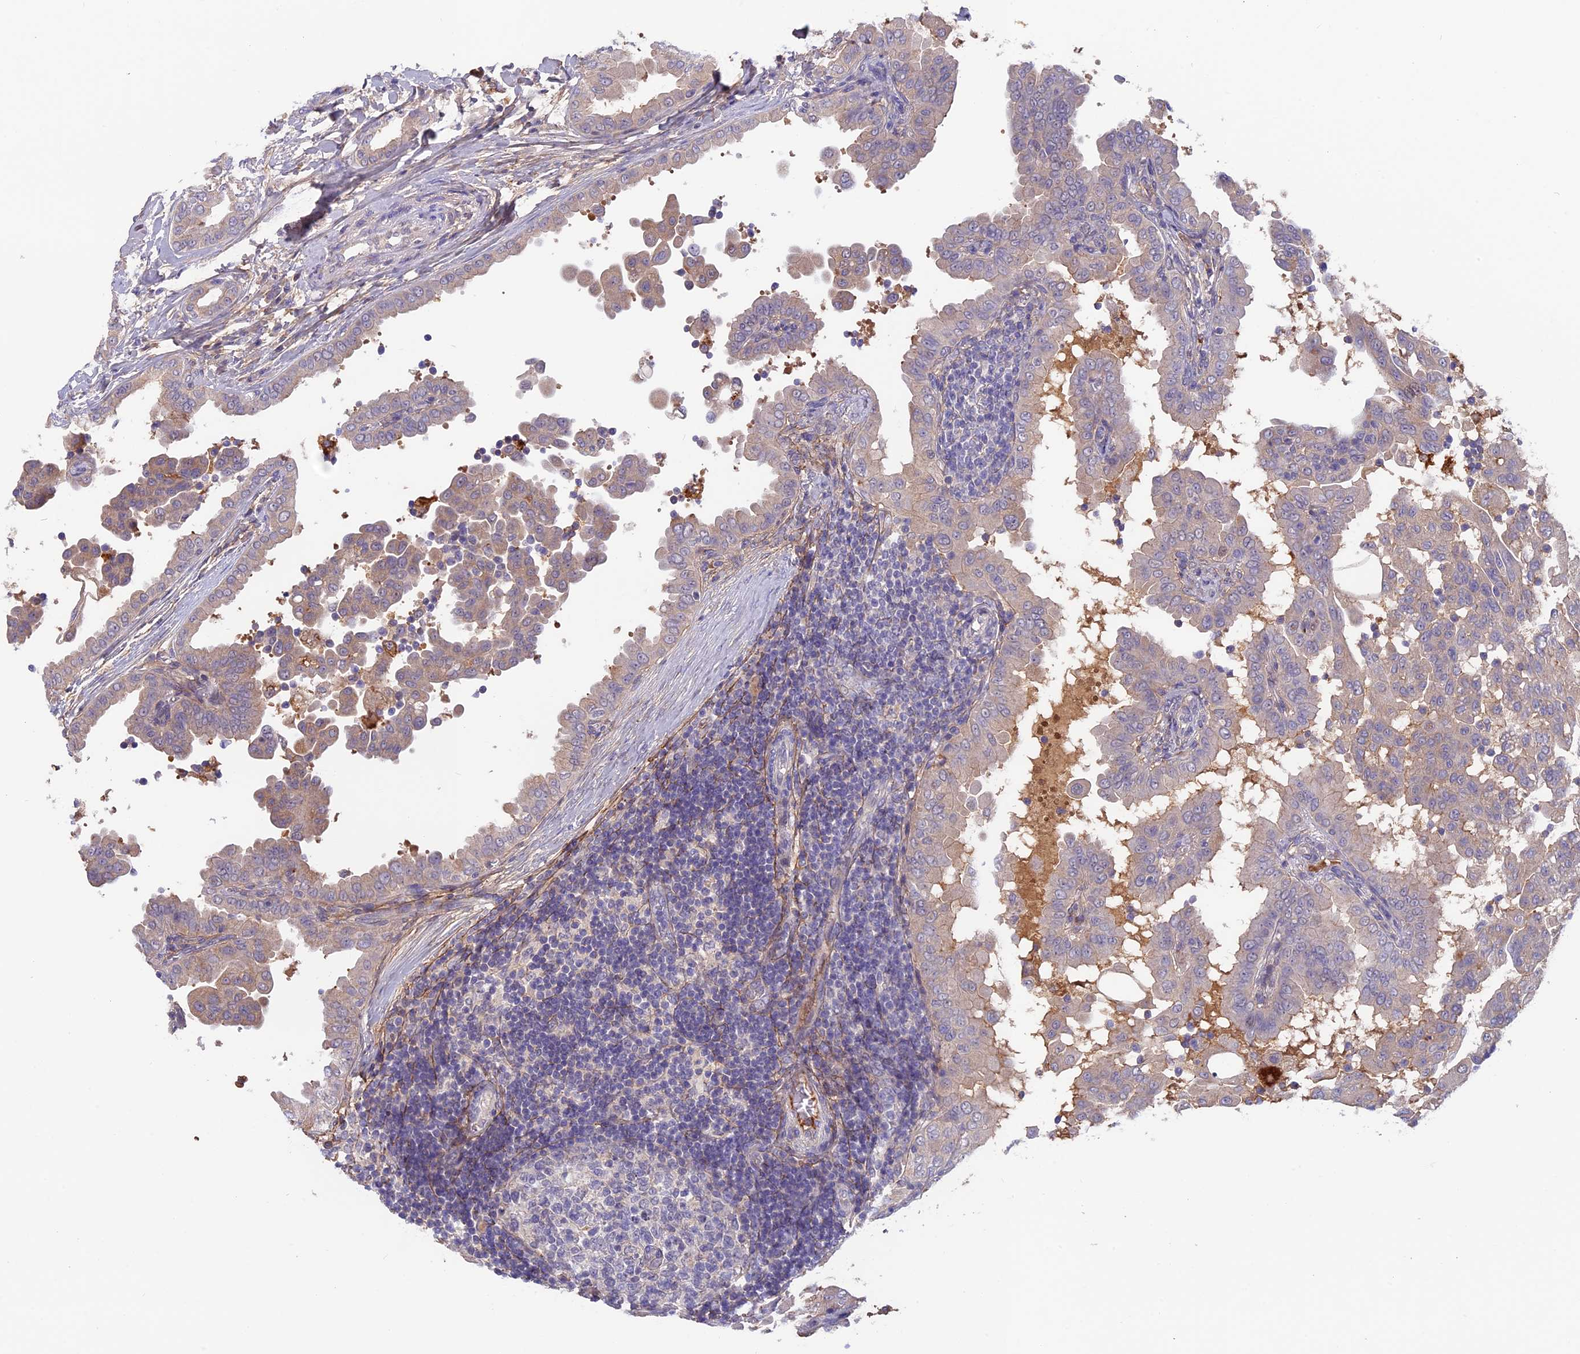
{"staining": {"intensity": "weak", "quantity": "<25%", "location": "cytoplasmic/membranous"}, "tissue": "thyroid cancer", "cell_type": "Tumor cells", "image_type": "cancer", "snomed": [{"axis": "morphology", "description": "Papillary adenocarcinoma, NOS"}, {"axis": "topography", "description": "Thyroid gland"}], "caption": "Tumor cells are negative for brown protein staining in thyroid cancer.", "gene": "COL4A3", "patient": {"sex": "male", "age": 33}}